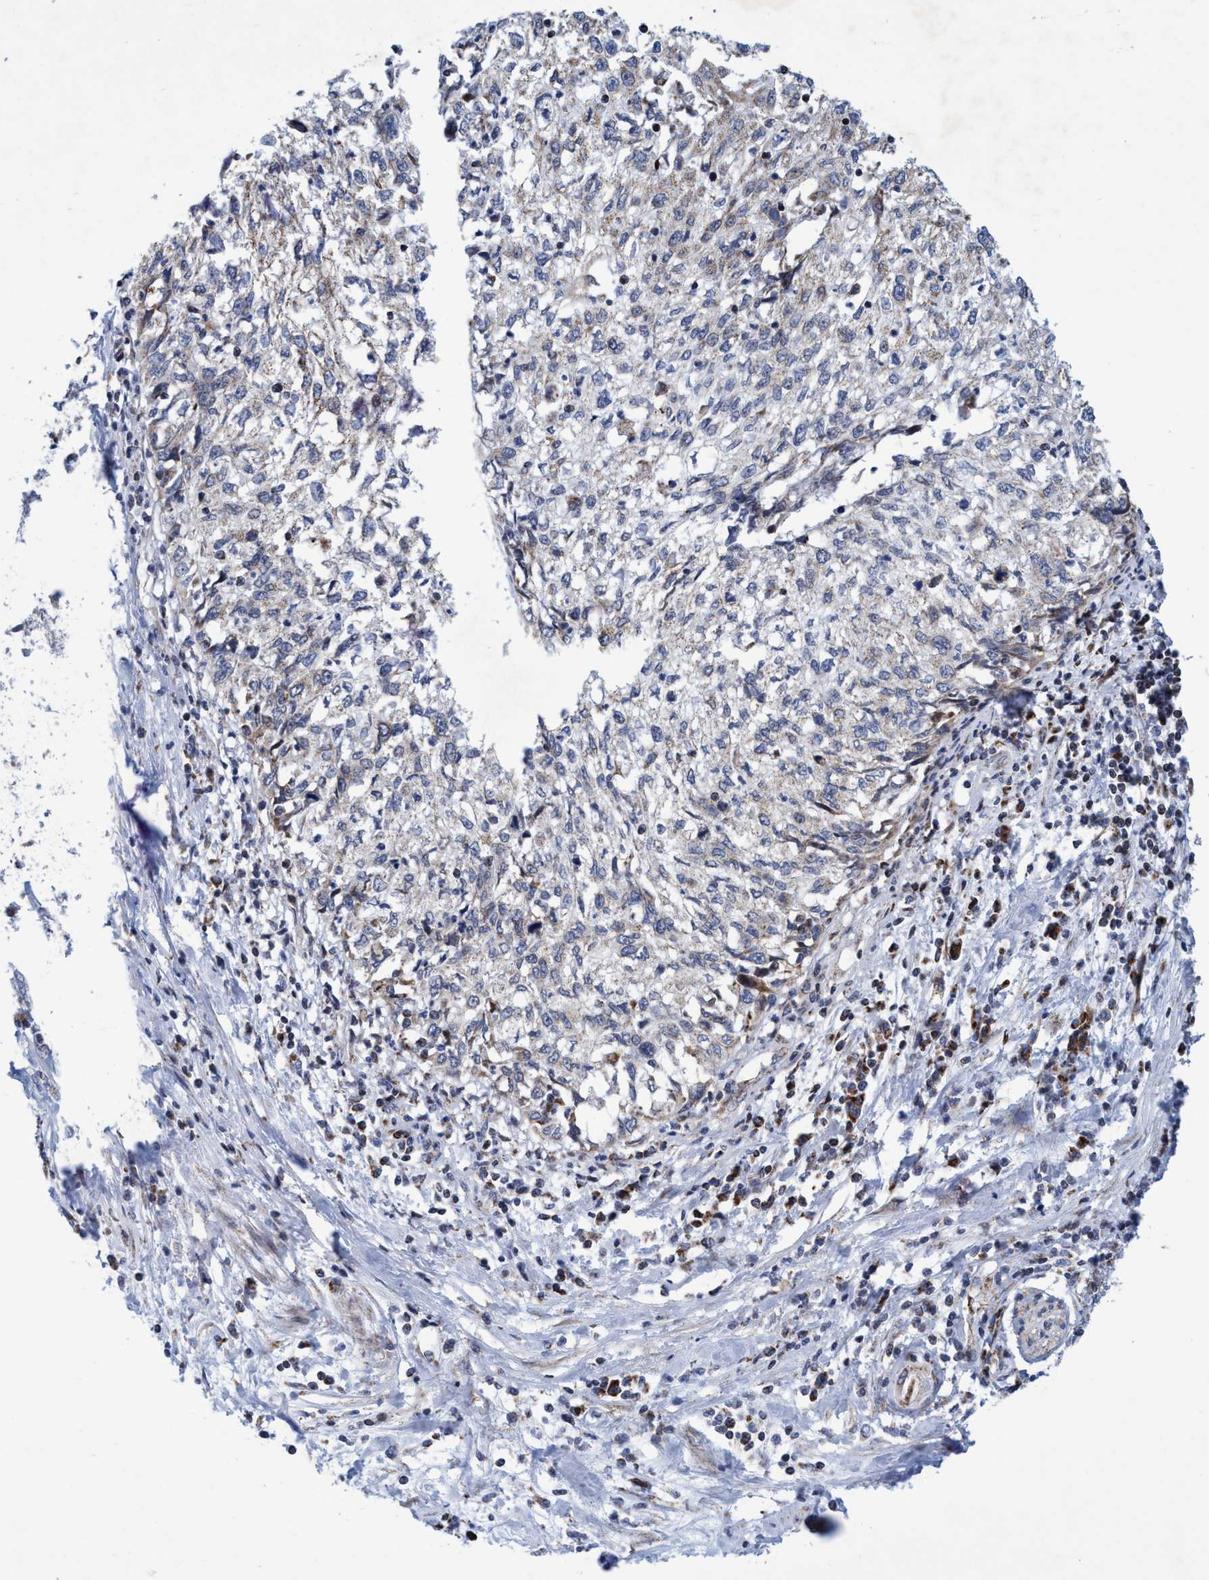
{"staining": {"intensity": "weak", "quantity": "<25%", "location": "cytoplasmic/membranous"}, "tissue": "cervical cancer", "cell_type": "Tumor cells", "image_type": "cancer", "snomed": [{"axis": "morphology", "description": "Squamous cell carcinoma, NOS"}, {"axis": "topography", "description": "Cervix"}], "caption": "Photomicrograph shows no protein staining in tumor cells of cervical cancer tissue. (DAB immunohistochemistry with hematoxylin counter stain).", "gene": "POLR1F", "patient": {"sex": "female", "age": 57}}